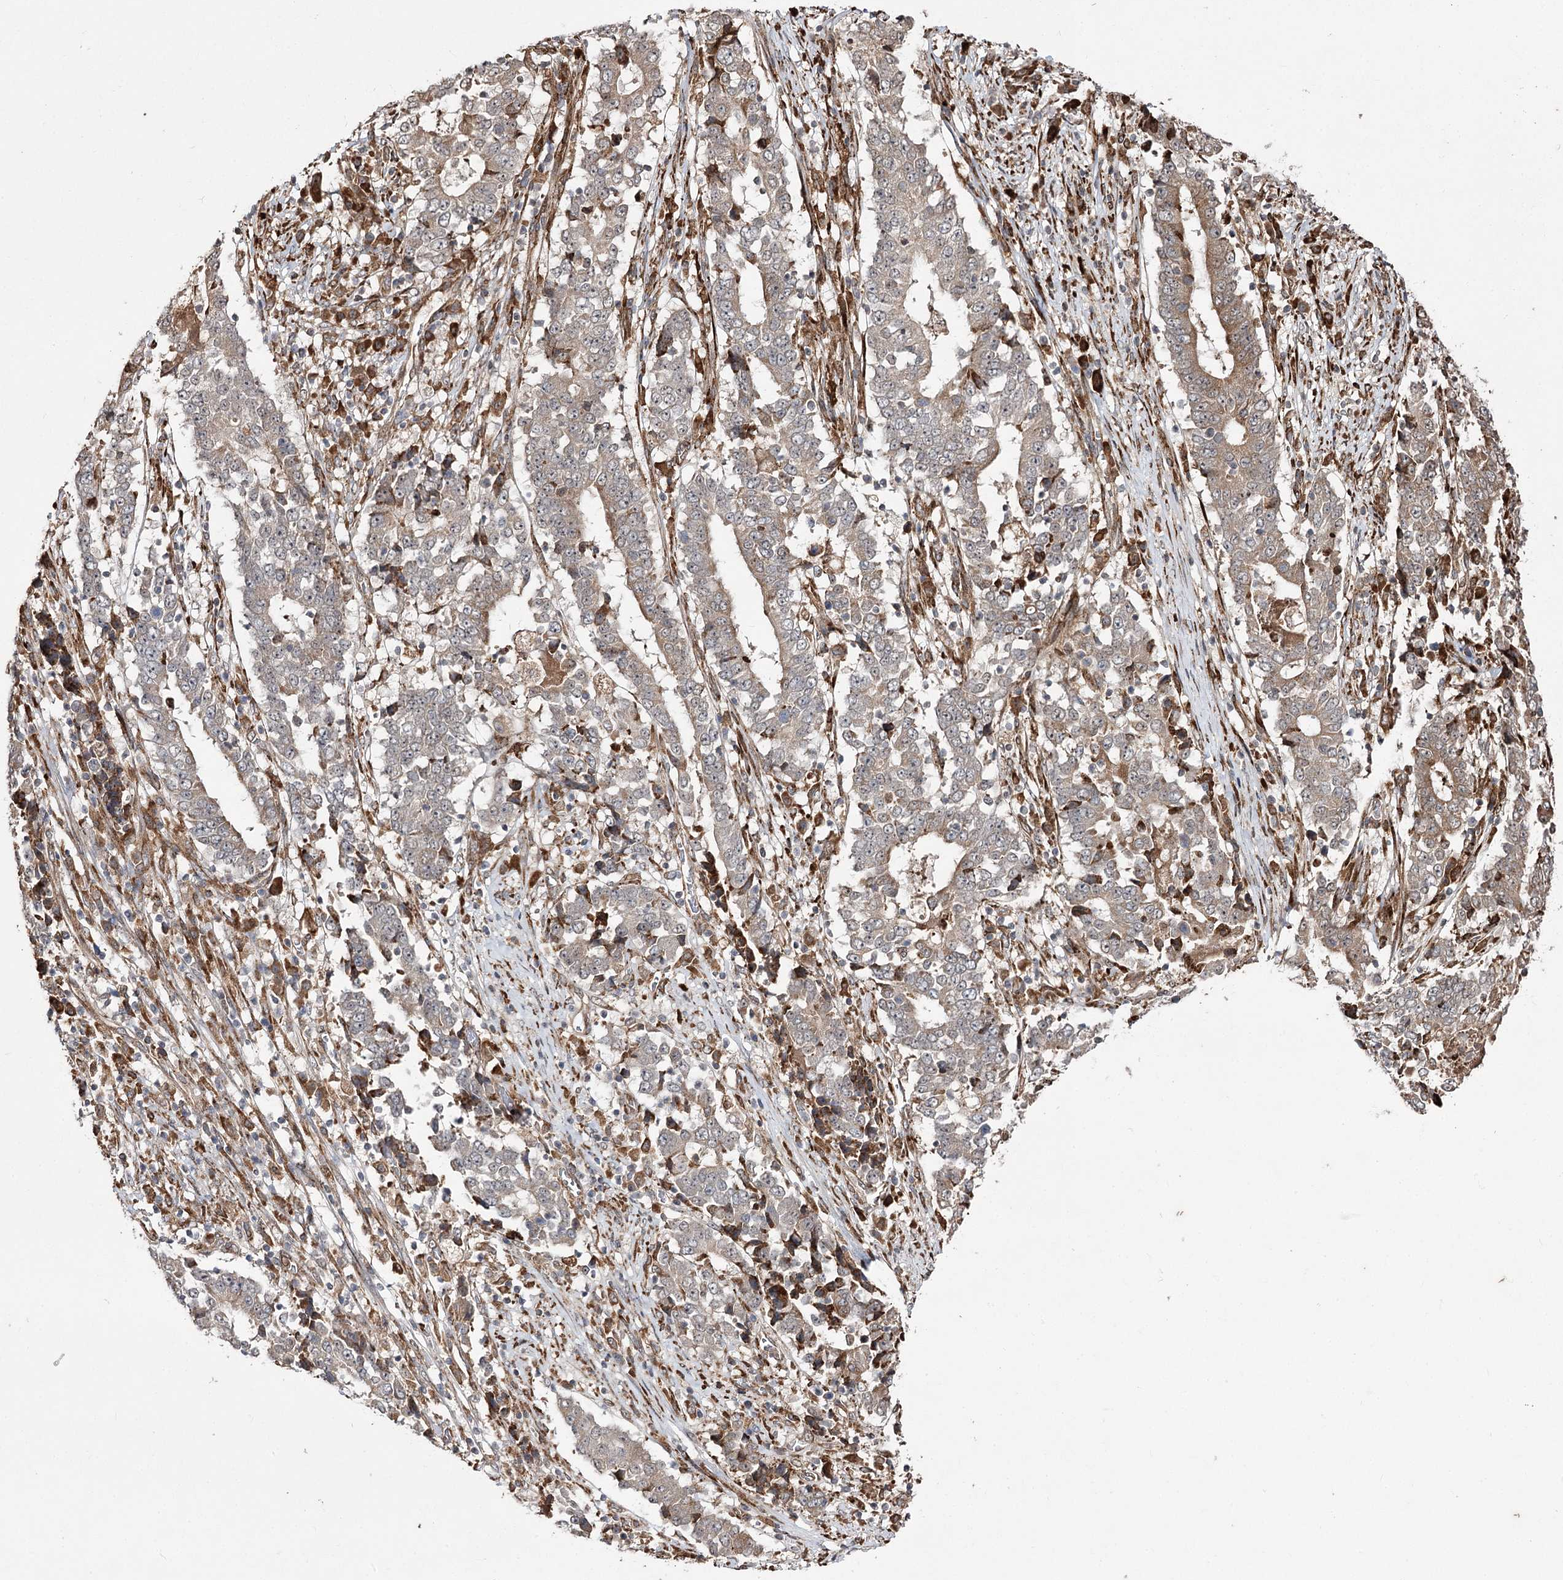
{"staining": {"intensity": "weak", "quantity": "<25%", "location": "cytoplasmic/membranous"}, "tissue": "stomach cancer", "cell_type": "Tumor cells", "image_type": "cancer", "snomed": [{"axis": "morphology", "description": "Adenocarcinoma, NOS"}, {"axis": "topography", "description": "Stomach"}], "caption": "Adenocarcinoma (stomach) was stained to show a protein in brown. There is no significant staining in tumor cells.", "gene": "FANCL", "patient": {"sex": "male", "age": 59}}